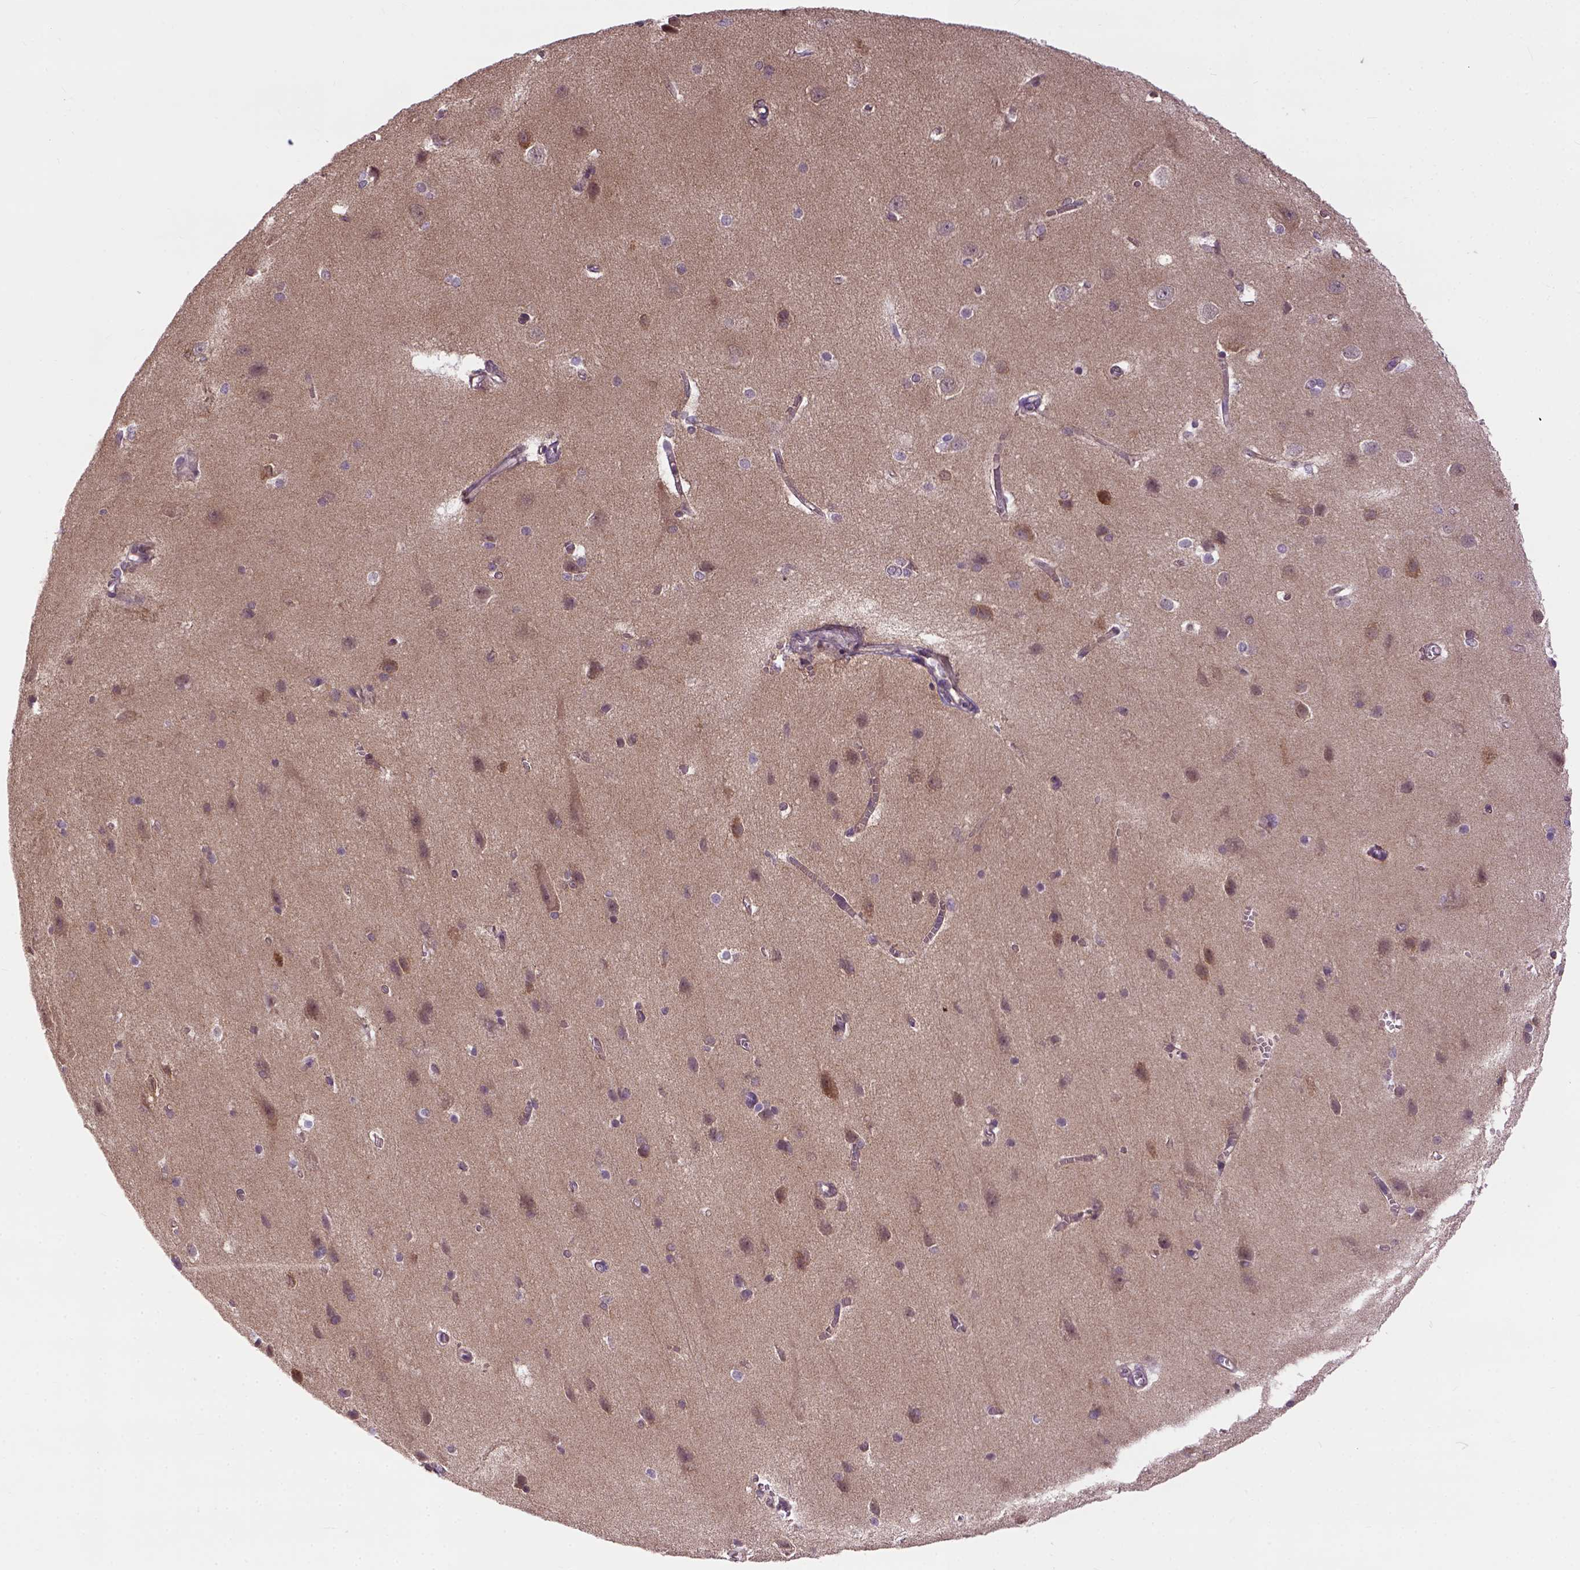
{"staining": {"intensity": "negative", "quantity": "none", "location": "none"}, "tissue": "cerebral cortex", "cell_type": "Endothelial cells", "image_type": "normal", "snomed": [{"axis": "morphology", "description": "Normal tissue, NOS"}, {"axis": "topography", "description": "Cerebral cortex"}], "caption": "Endothelial cells show no significant protein staining in benign cerebral cortex. (Immunohistochemistry, brightfield microscopy, high magnification).", "gene": "KAZN", "patient": {"sex": "male", "age": 37}}